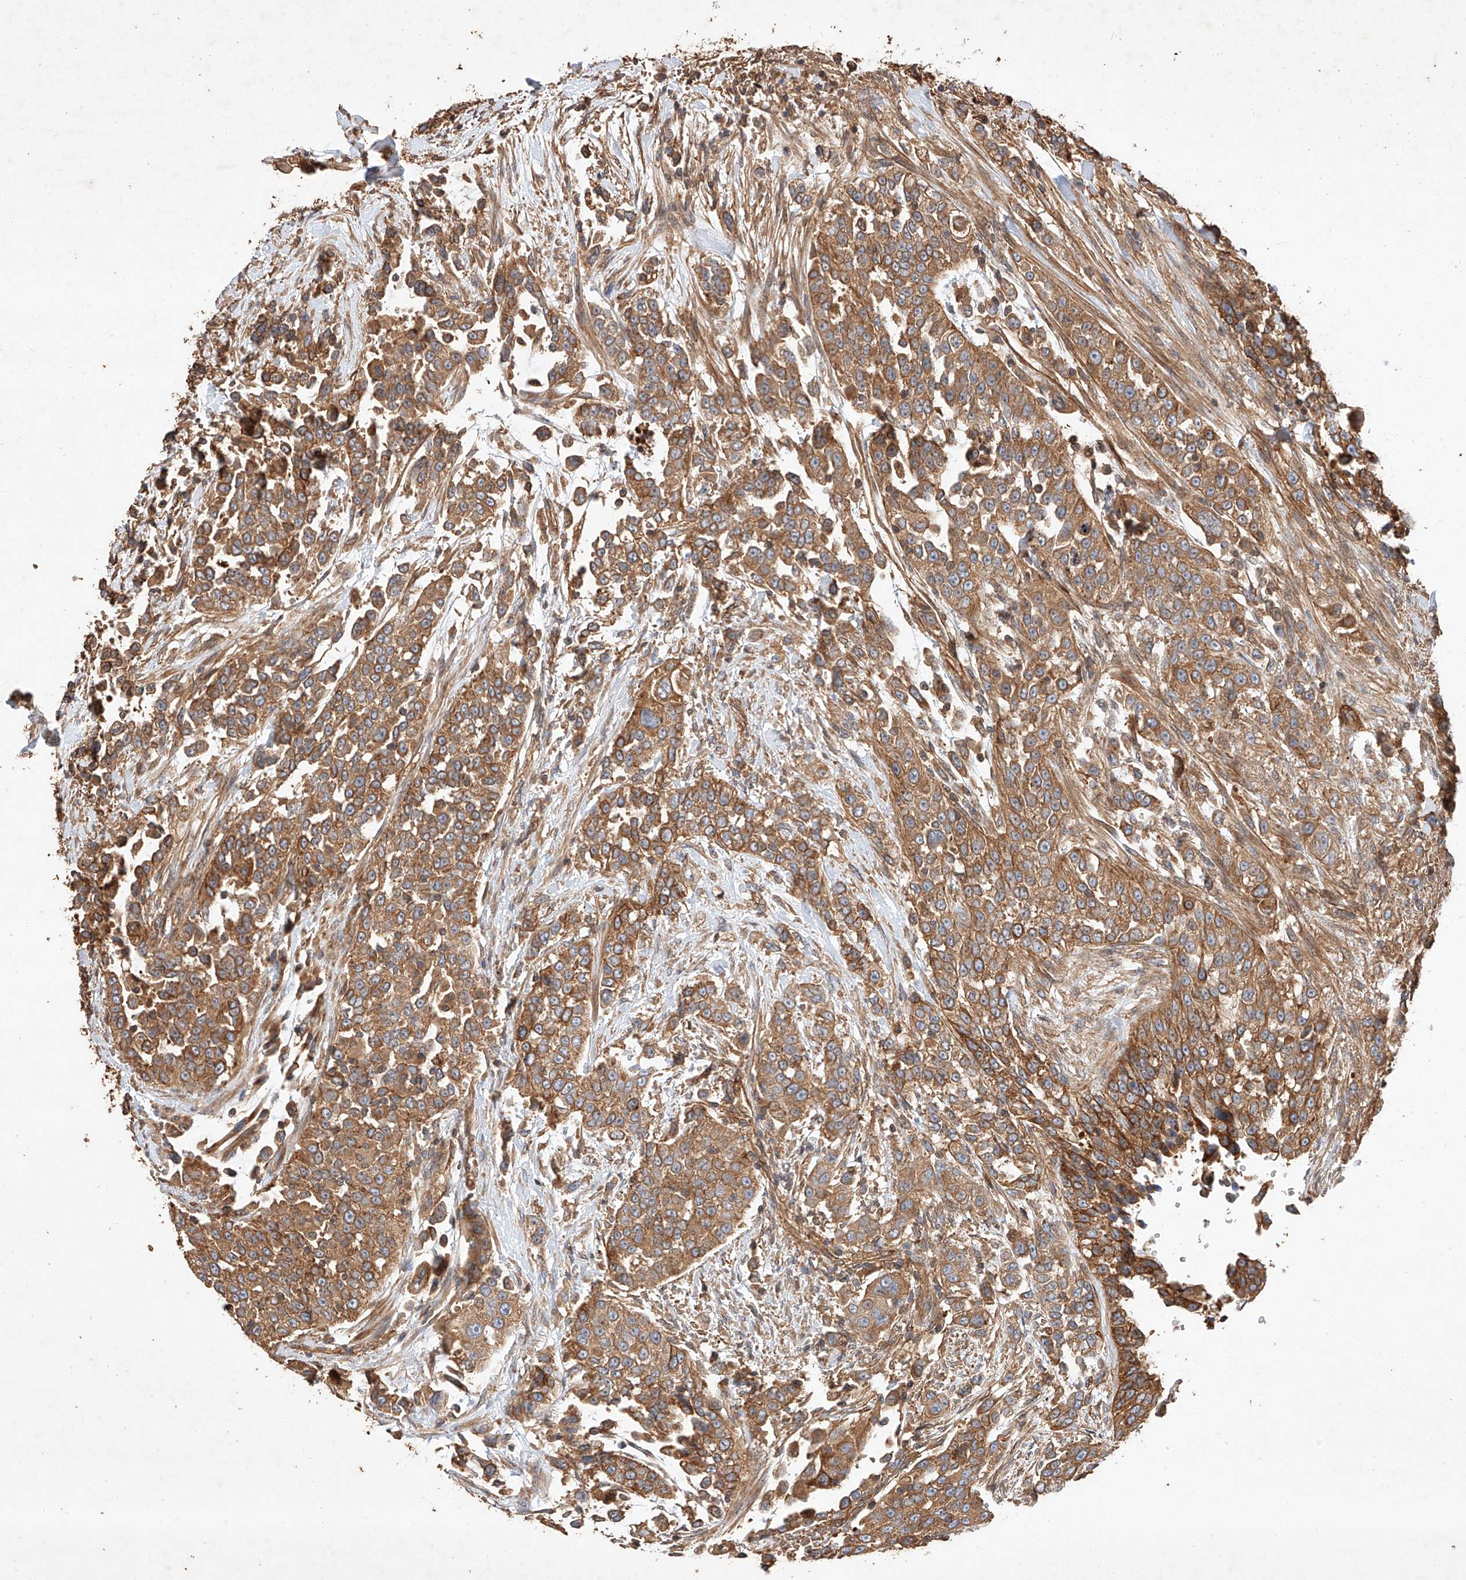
{"staining": {"intensity": "moderate", "quantity": ">75%", "location": "cytoplasmic/membranous"}, "tissue": "urothelial cancer", "cell_type": "Tumor cells", "image_type": "cancer", "snomed": [{"axis": "morphology", "description": "Urothelial carcinoma, High grade"}, {"axis": "topography", "description": "Urinary bladder"}], "caption": "Urothelial cancer stained for a protein exhibits moderate cytoplasmic/membranous positivity in tumor cells.", "gene": "GHDC", "patient": {"sex": "female", "age": 80}}